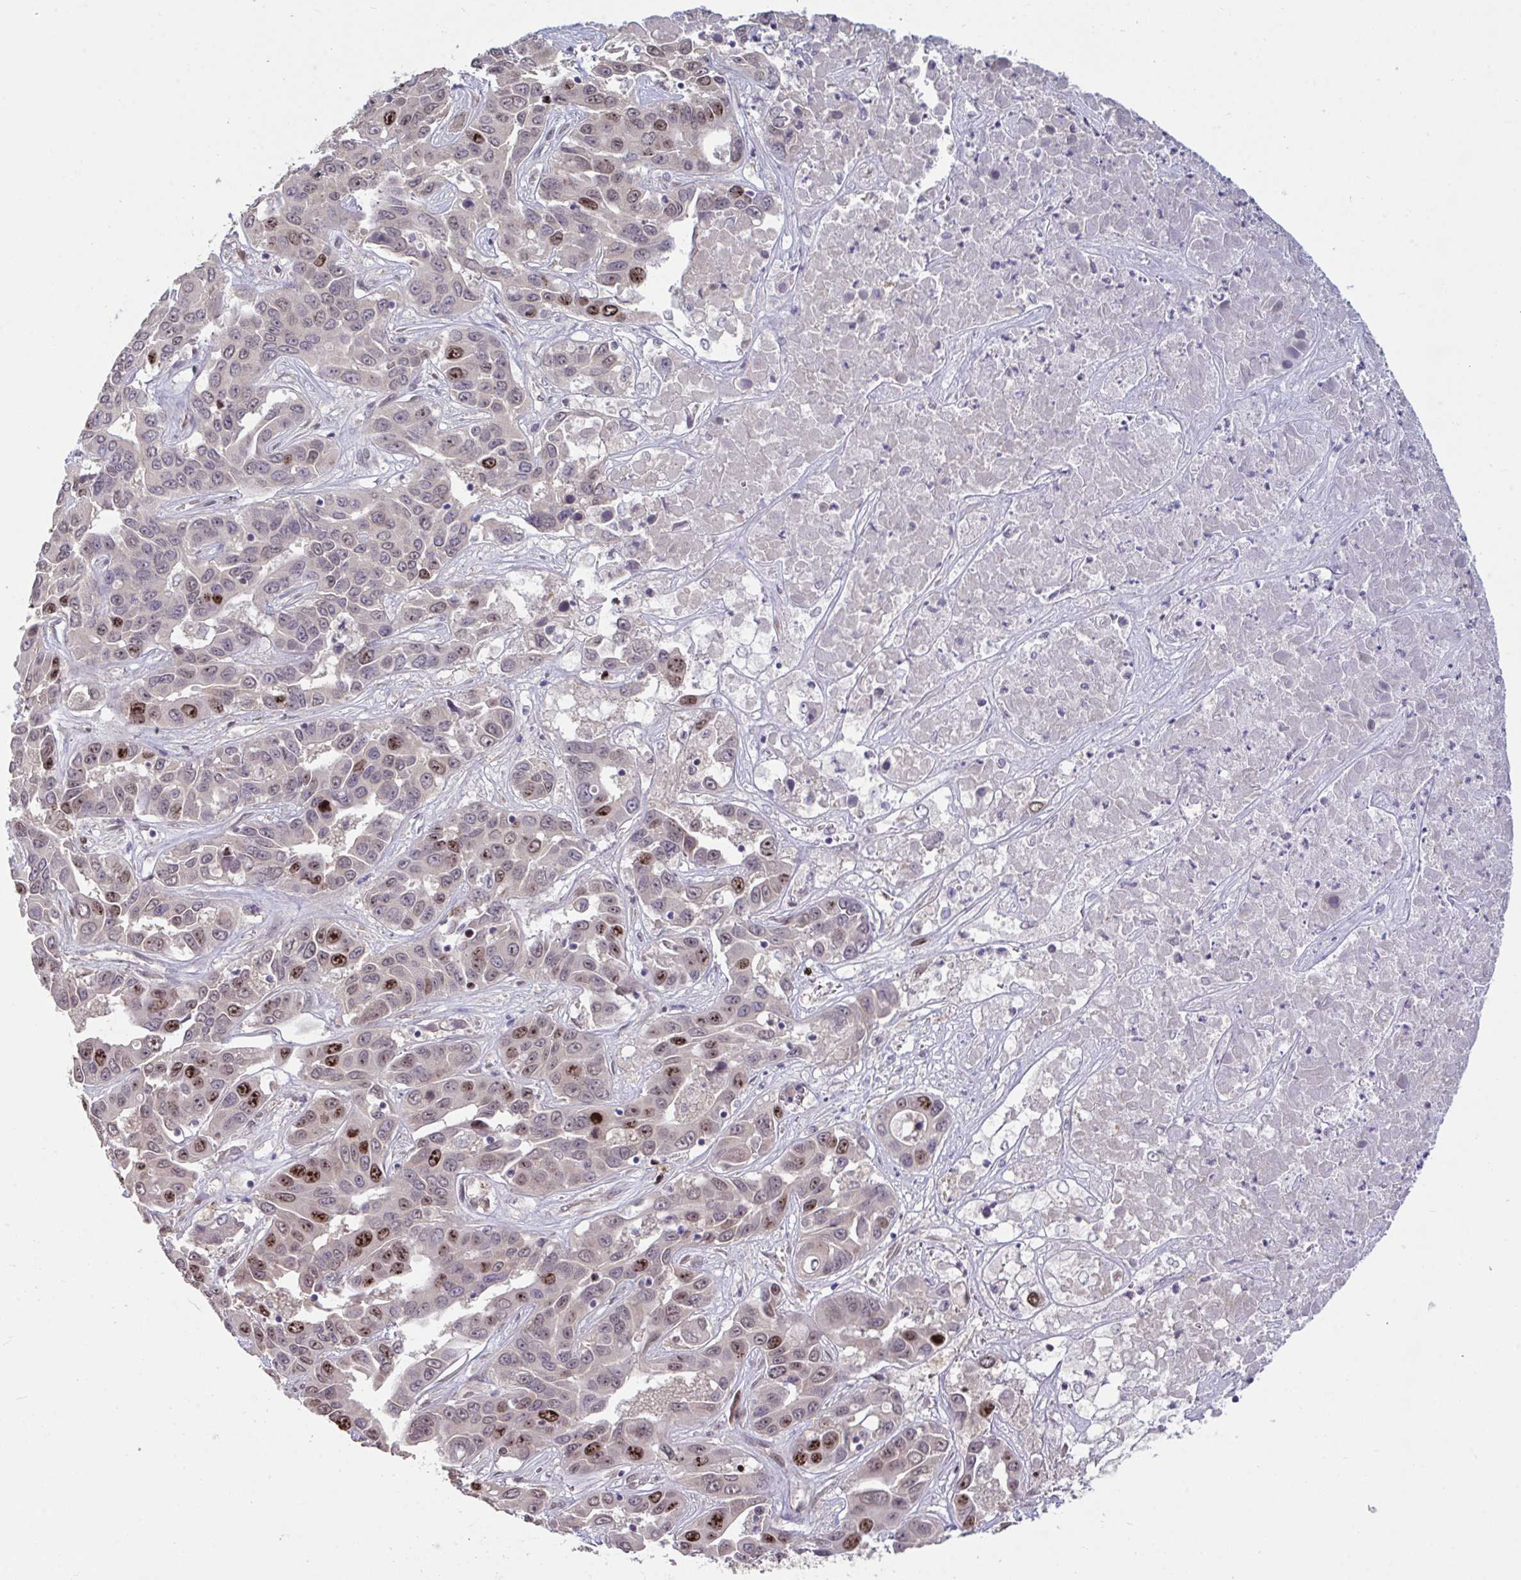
{"staining": {"intensity": "strong", "quantity": "<25%", "location": "nuclear"}, "tissue": "liver cancer", "cell_type": "Tumor cells", "image_type": "cancer", "snomed": [{"axis": "morphology", "description": "Cholangiocarcinoma"}, {"axis": "topography", "description": "Liver"}], "caption": "There is medium levels of strong nuclear positivity in tumor cells of liver cancer, as demonstrated by immunohistochemical staining (brown color).", "gene": "SETD7", "patient": {"sex": "female", "age": 52}}